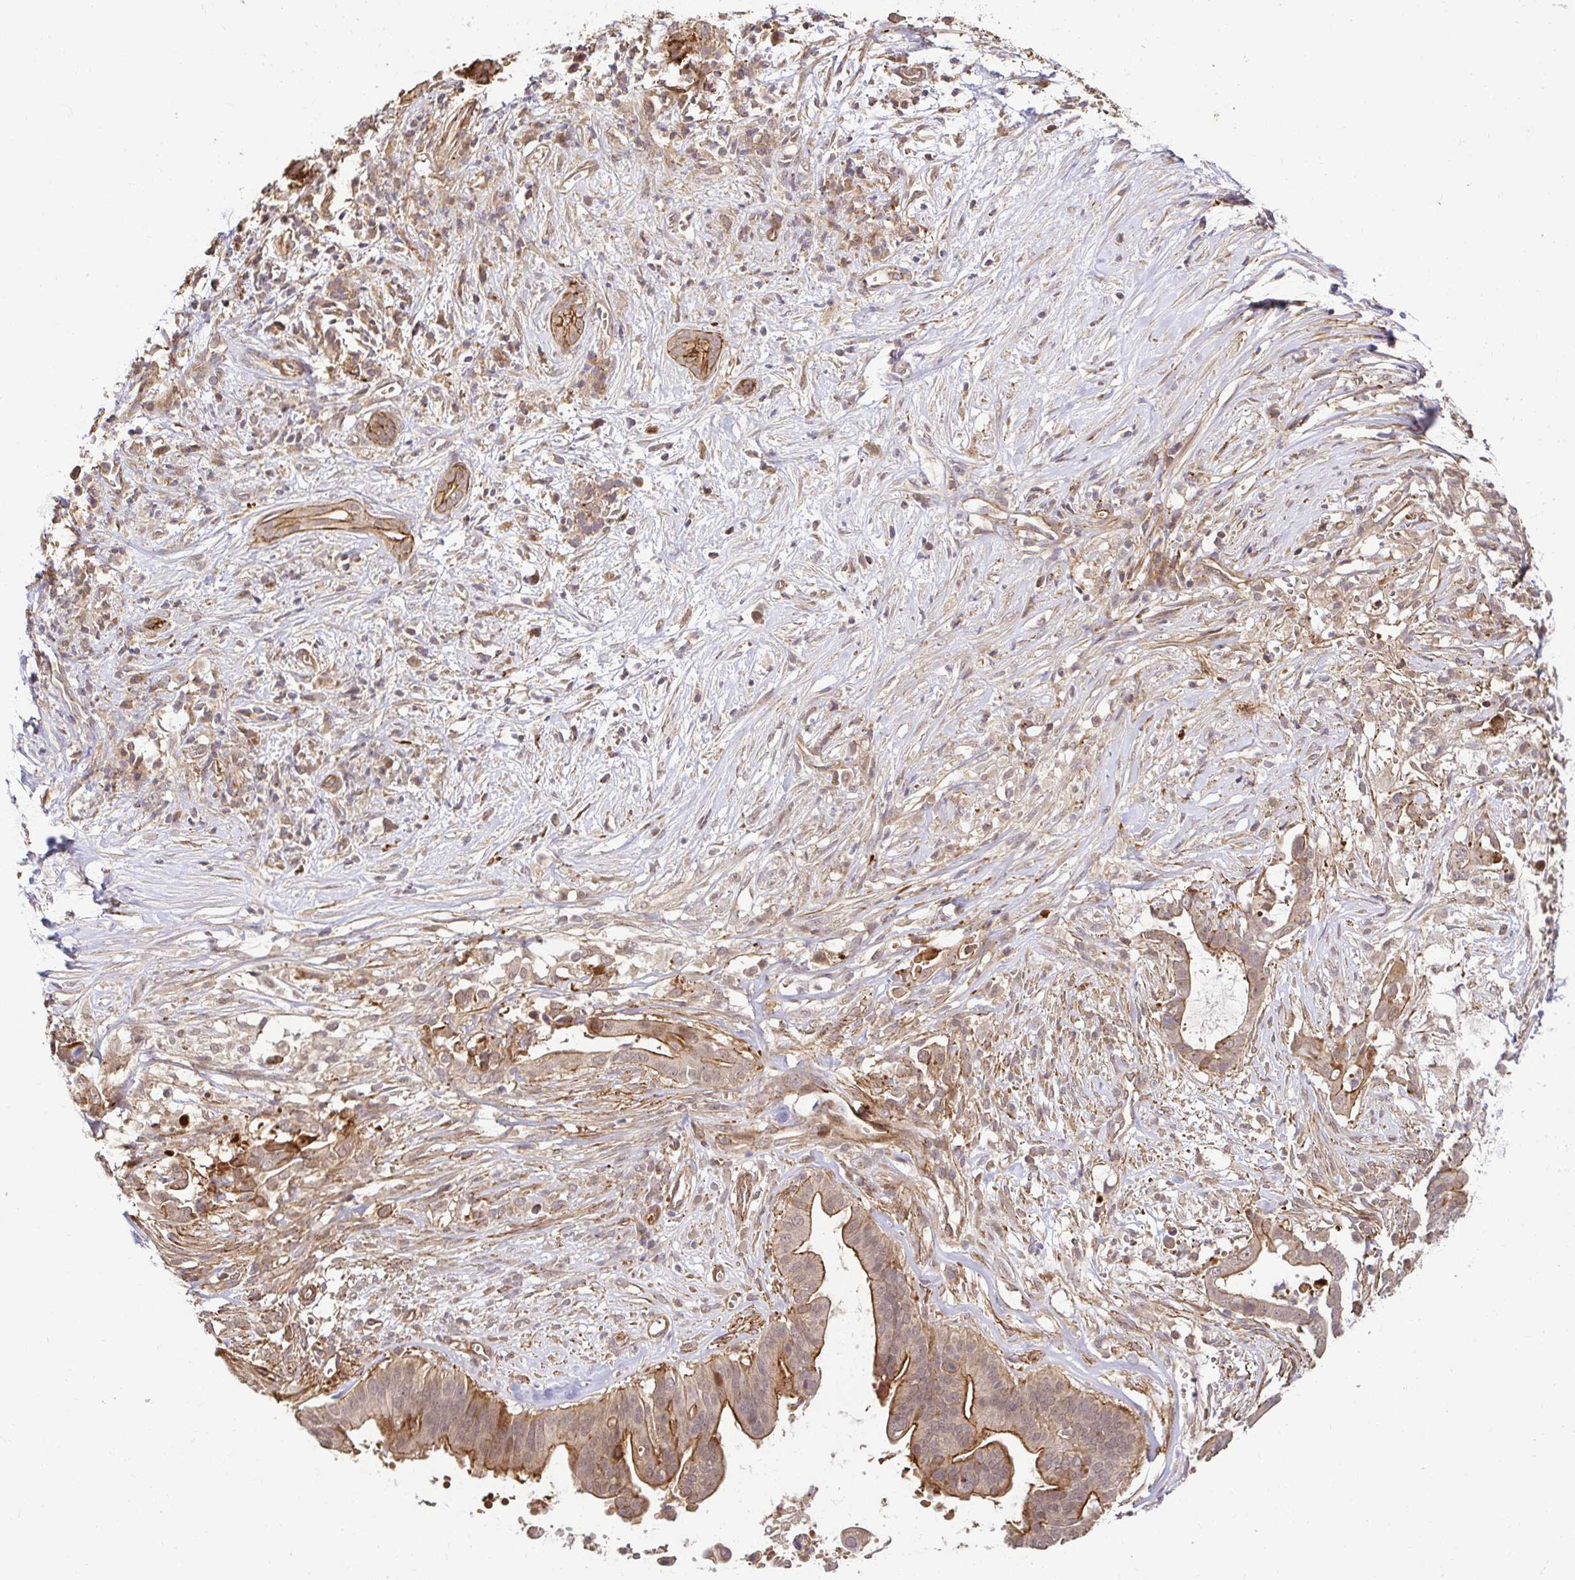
{"staining": {"intensity": "moderate", "quantity": "25%-75%", "location": "cytoplasmic/membranous"}, "tissue": "pancreatic cancer", "cell_type": "Tumor cells", "image_type": "cancer", "snomed": [{"axis": "morphology", "description": "Adenocarcinoma, NOS"}, {"axis": "topography", "description": "Pancreas"}], "caption": "Pancreatic adenocarcinoma stained for a protein (brown) displays moderate cytoplasmic/membranous positive staining in about 25%-75% of tumor cells.", "gene": "PSMA4", "patient": {"sex": "male", "age": 61}}